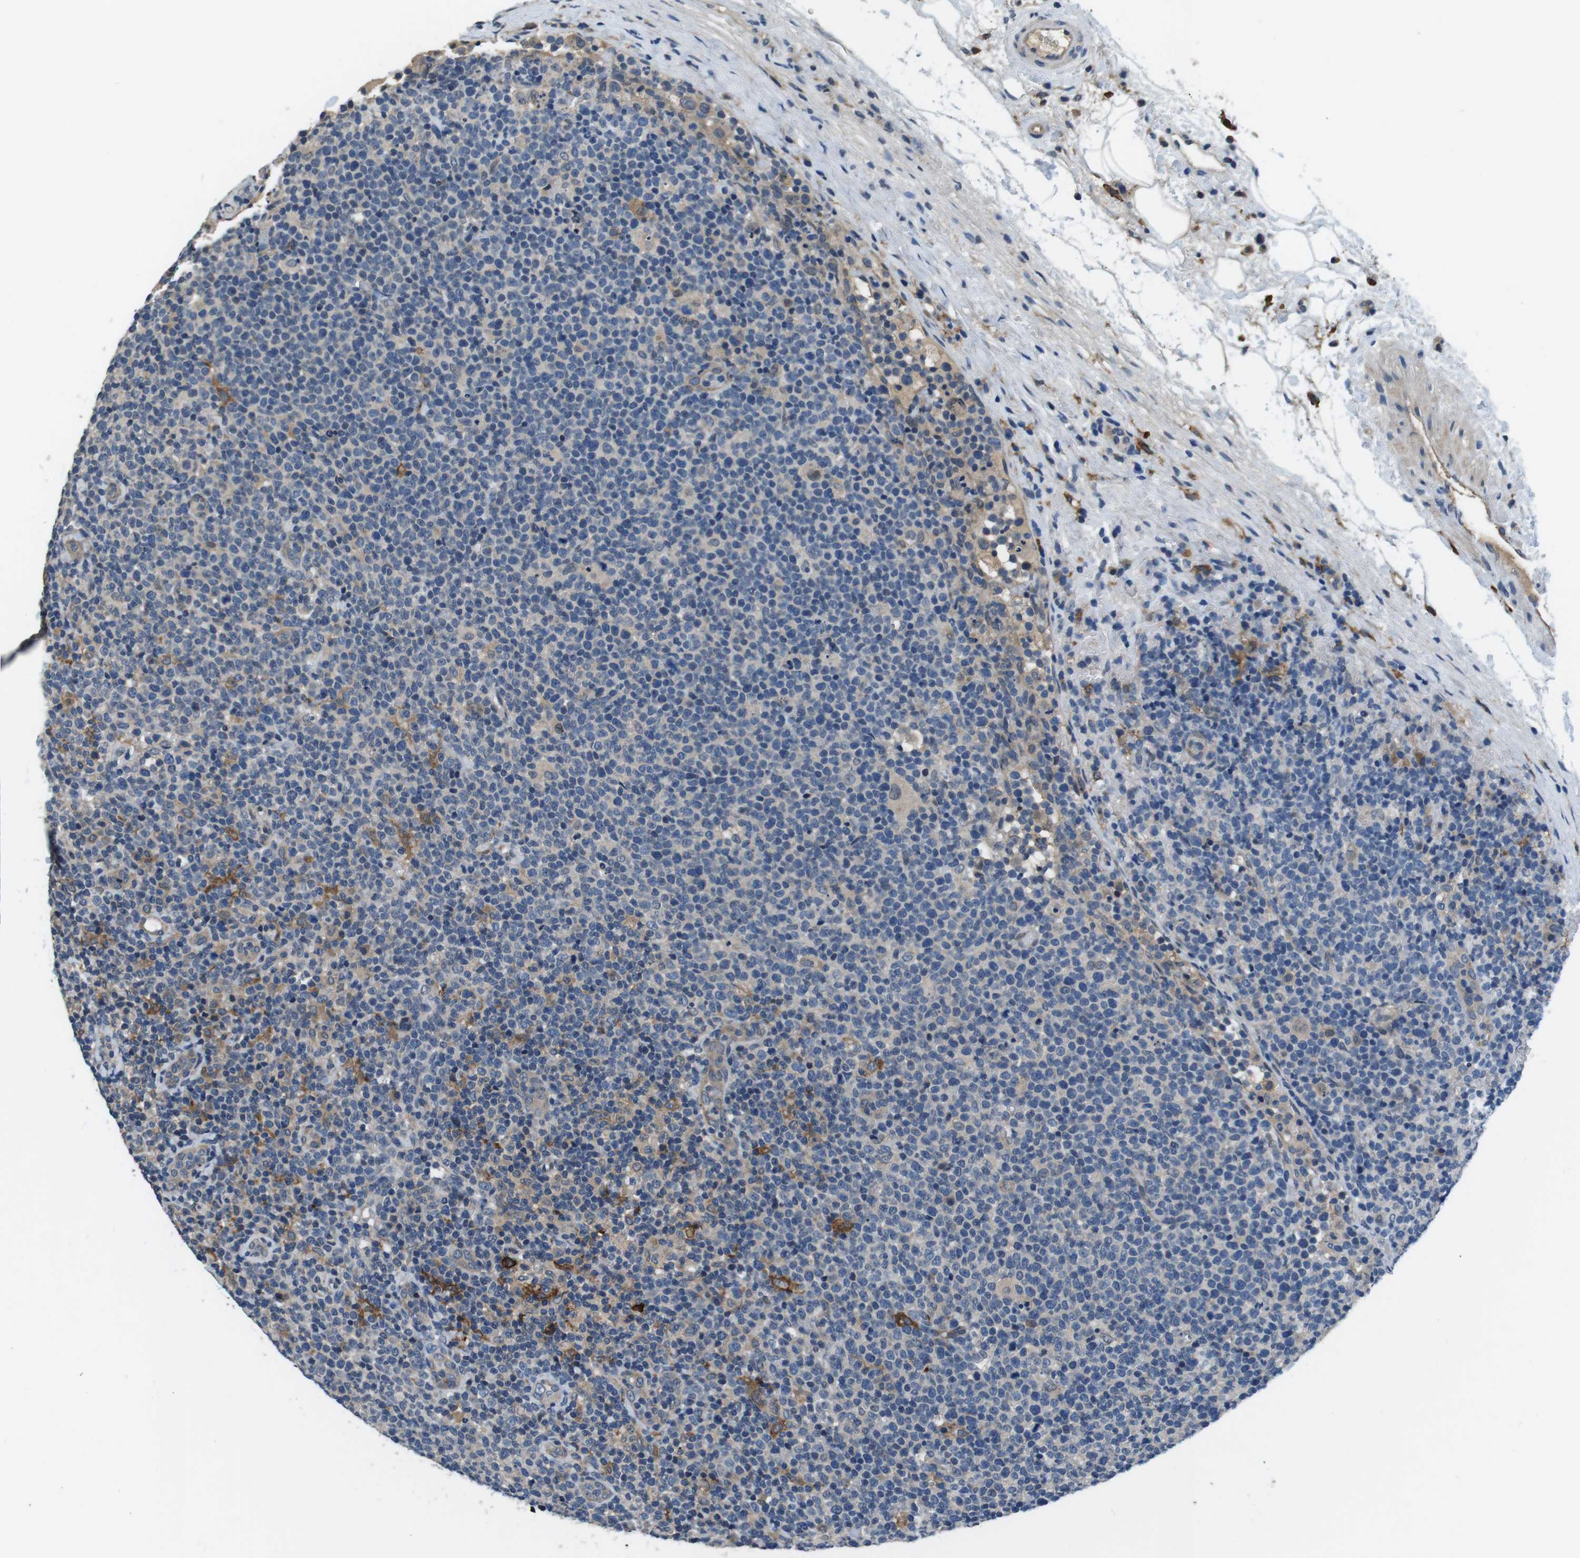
{"staining": {"intensity": "weak", "quantity": "<25%", "location": "nuclear"}, "tissue": "lymphoma", "cell_type": "Tumor cells", "image_type": "cancer", "snomed": [{"axis": "morphology", "description": "Malignant lymphoma, non-Hodgkin's type, High grade"}, {"axis": "topography", "description": "Lymph node"}], "caption": "A high-resolution photomicrograph shows immunohistochemistry staining of malignant lymphoma, non-Hodgkin's type (high-grade), which reveals no significant positivity in tumor cells.", "gene": "CD163L1", "patient": {"sex": "male", "age": 61}}